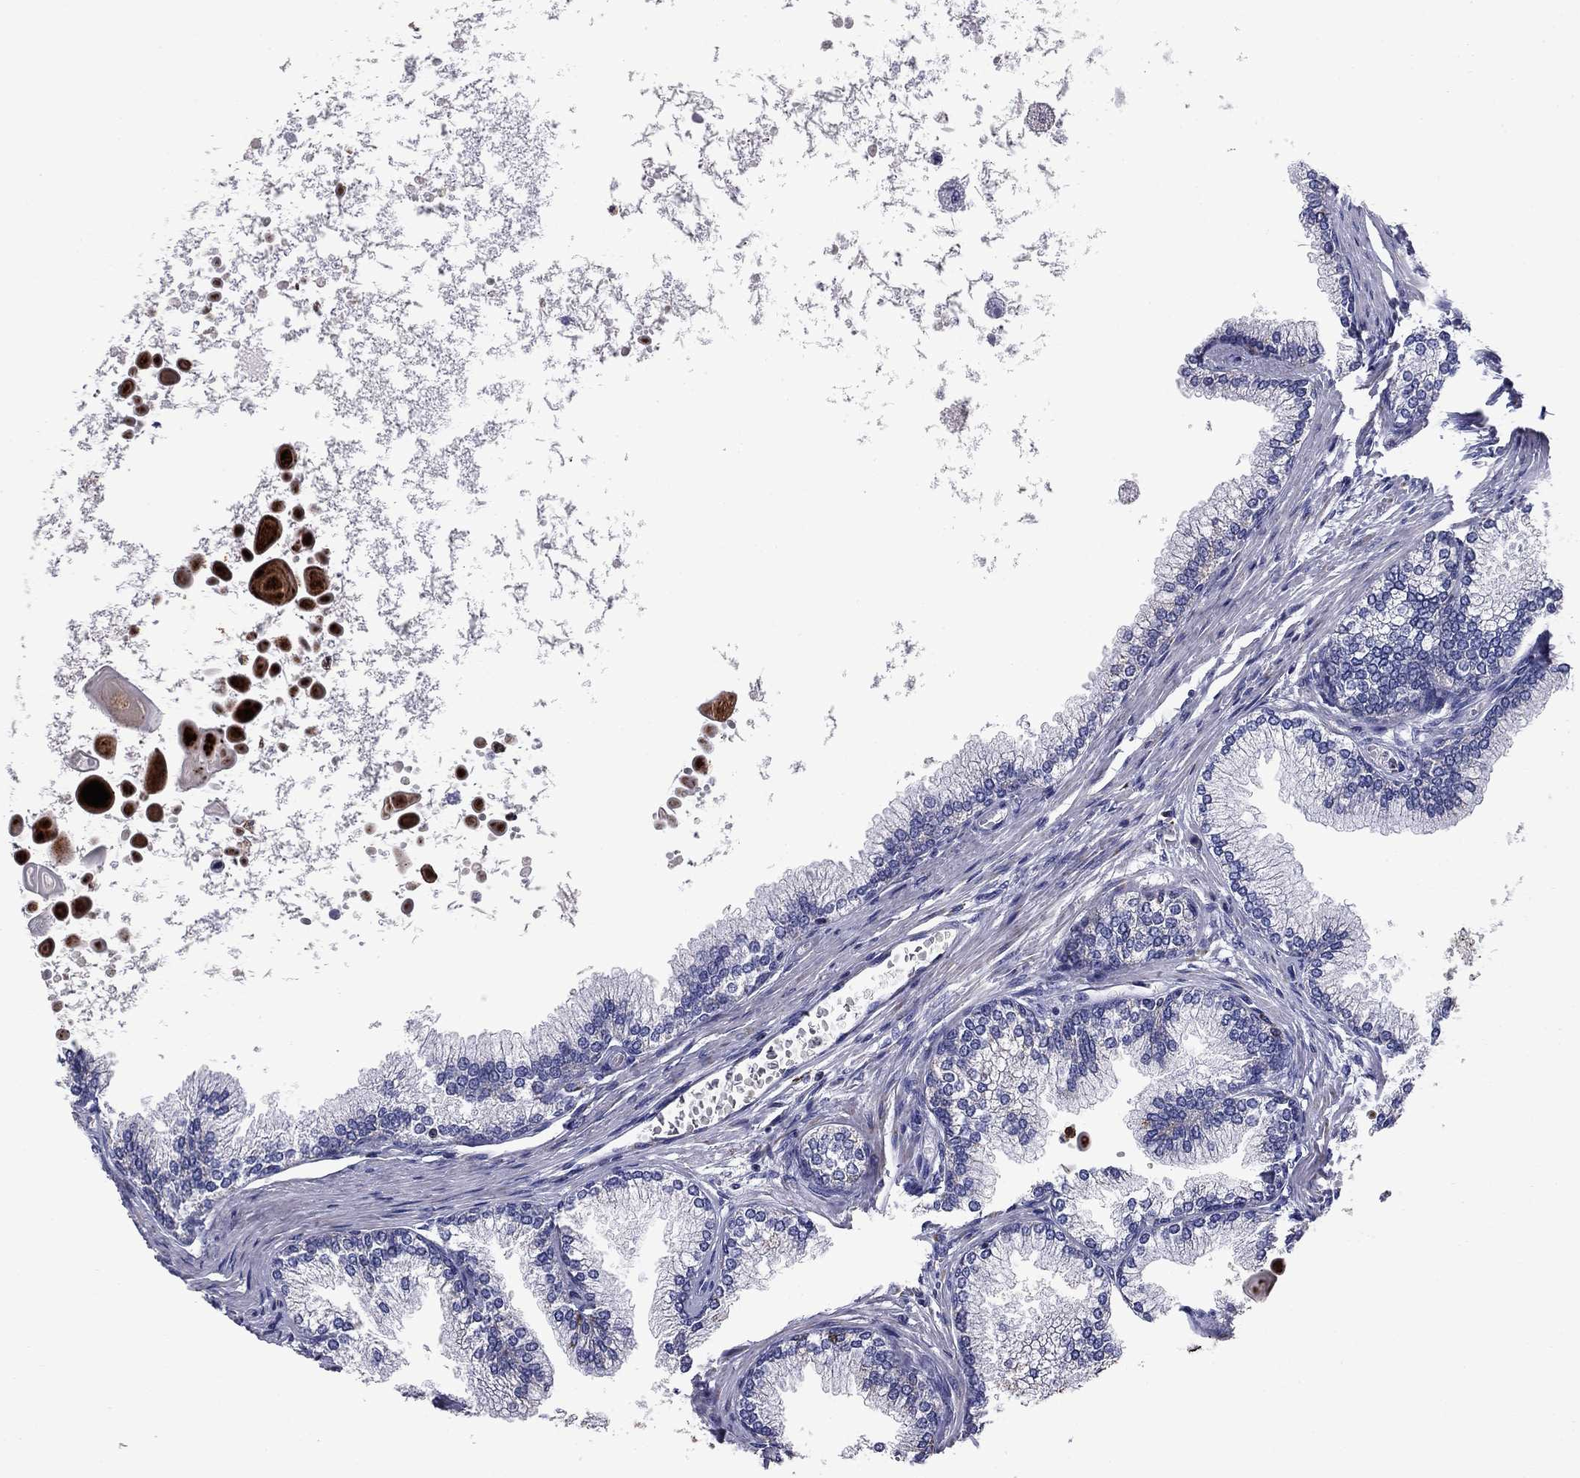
{"staining": {"intensity": "weak", "quantity": "<25%", "location": "cytoplasmic/membranous"}, "tissue": "prostate", "cell_type": "Glandular cells", "image_type": "normal", "snomed": [{"axis": "morphology", "description": "Normal tissue, NOS"}, {"axis": "topography", "description": "Prostate"}], "caption": "The immunohistochemistry image has no significant expression in glandular cells of prostate. (Stains: DAB (3,3'-diaminobenzidine) immunohistochemistry (IHC) with hematoxylin counter stain, Microscopy: brightfield microscopy at high magnification).", "gene": "NDUFA4L2", "patient": {"sex": "male", "age": 72}}